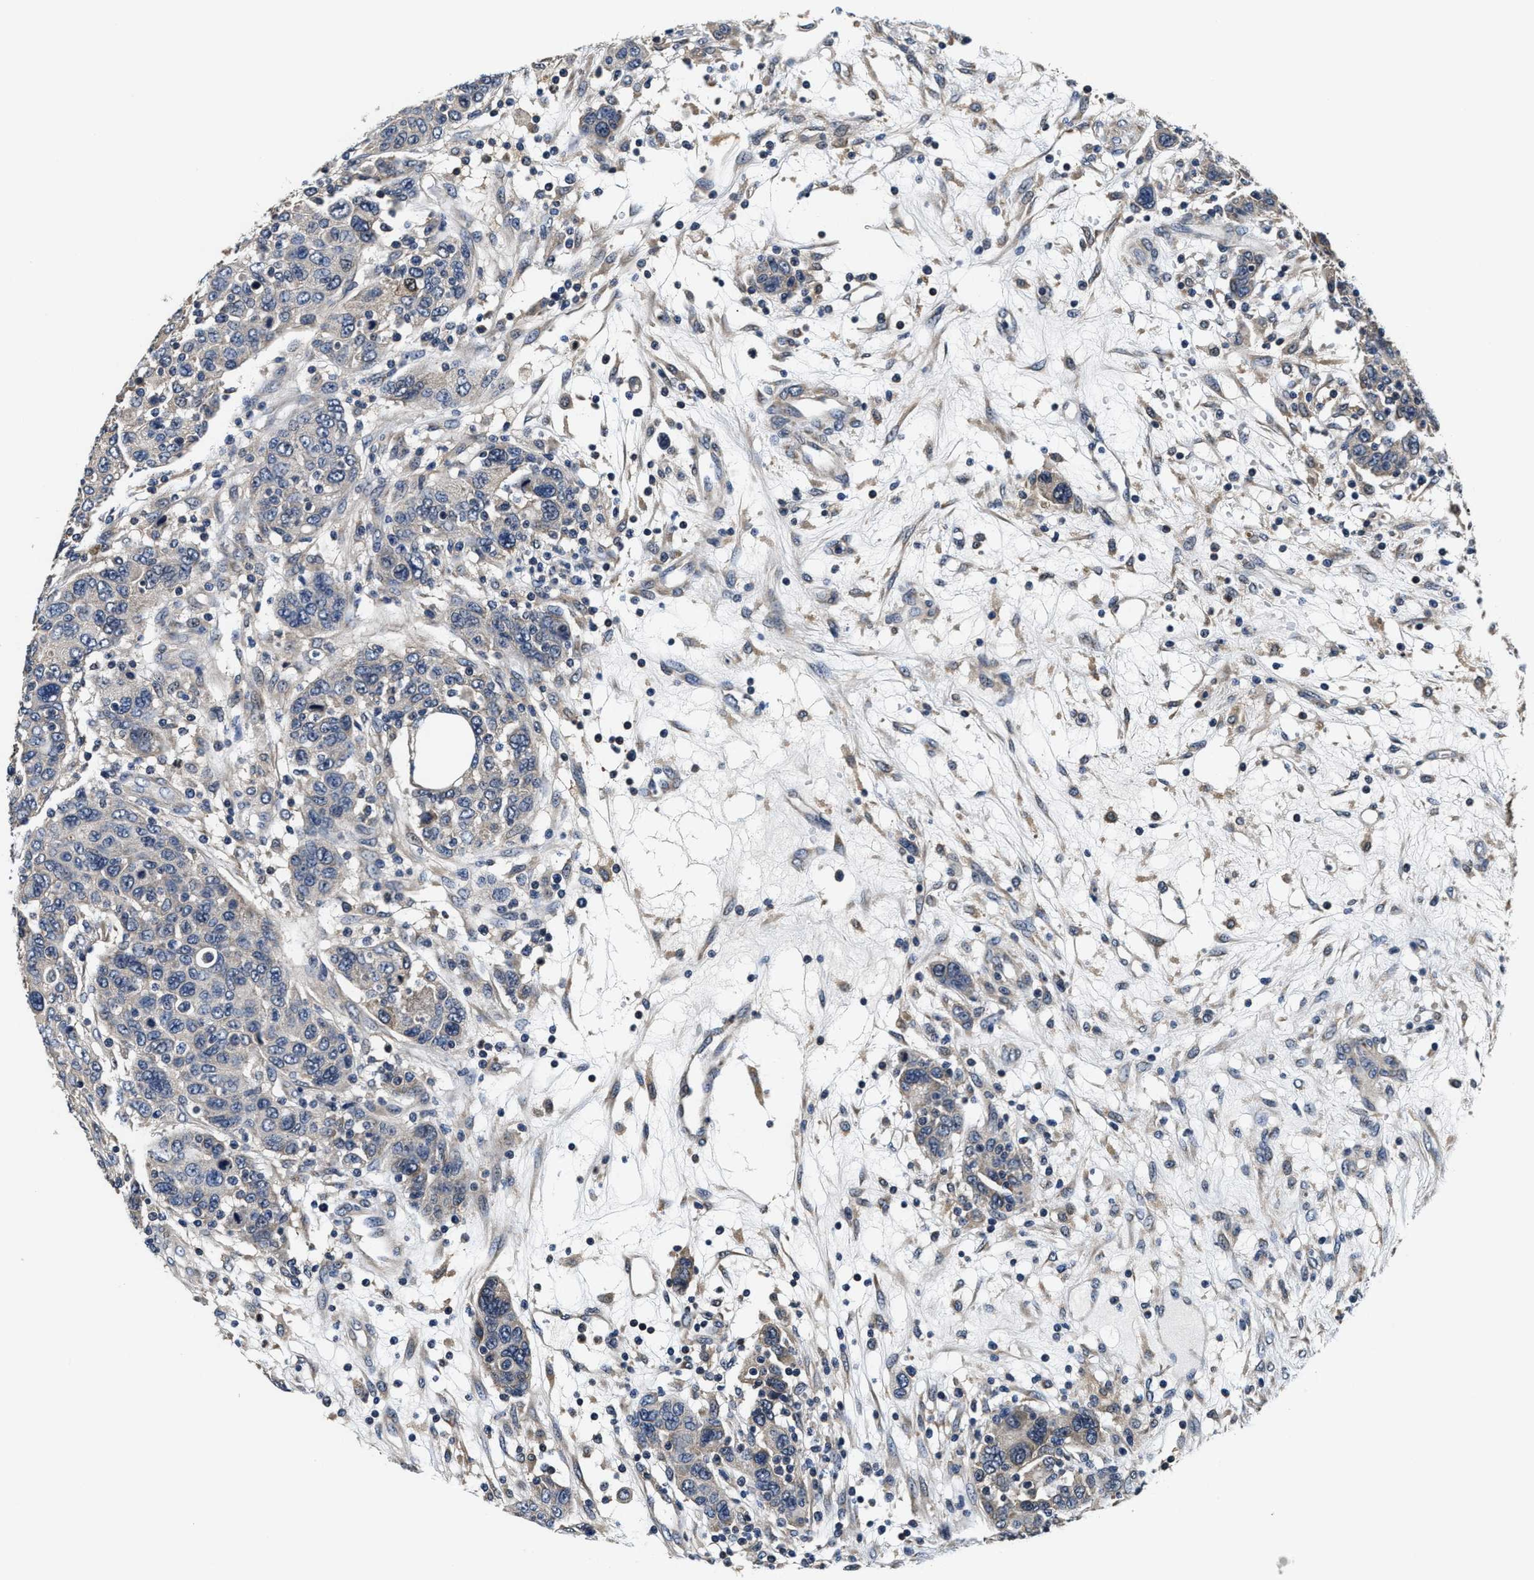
{"staining": {"intensity": "weak", "quantity": "25%-75%", "location": "cytoplasmic/membranous"}, "tissue": "breast cancer", "cell_type": "Tumor cells", "image_type": "cancer", "snomed": [{"axis": "morphology", "description": "Duct carcinoma"}, {"axis": "topography", "description": "Breast"}], "caption": "The histopathology image displays immunohistochemical staining of breast cancer (intraductal carcinoma). There is weak cytoplasmic/membranous positivity is appreciated in about 25%-75% of tumor cells. (brown staining indicates protein expression, while blue staining denotes nuclei).", "gene": "PHPT1", "patient": {"sex": "female", "age": 37}}